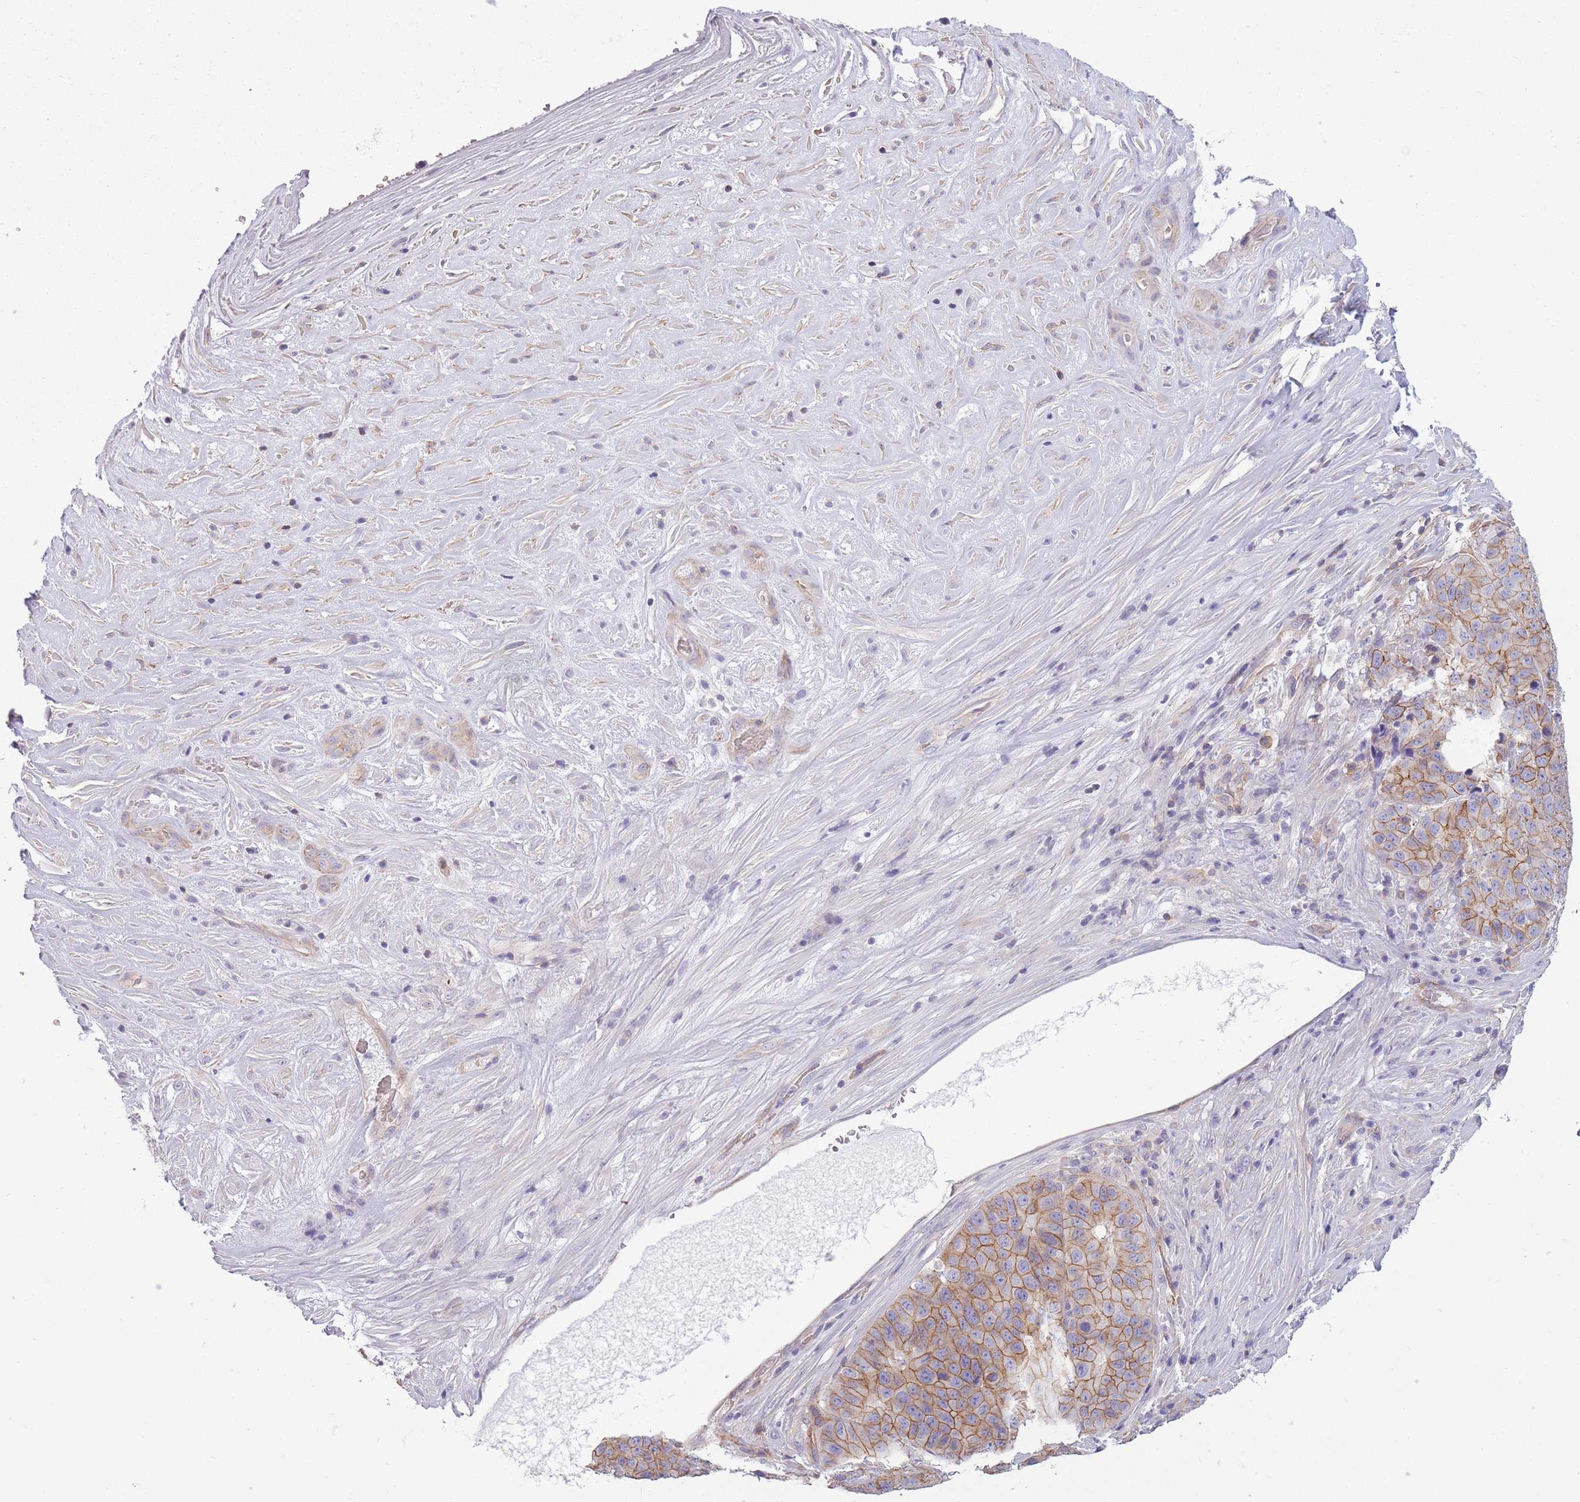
{"staining": {"intensity": "moderate", "quantity": ">75%", "location": "cytoplasmic/membranous"}, "tissue": "stomach cancer", "cell_type": "Tumor cells", "image_type": "cancer", "snomed": [{"axis": "morphology", "description": "Adenocarcinoma, NOS"}, {"axis": "topography", "description": "Stomach"}], "caption": "Stomach cancer (adenocarcinoma) was stained to show a protein in brown. There is medium levels of moderate cytoplasmic/membranous positivity in about >75% of tumor cells.", "gene": "ADD1", "patient": {"sex": "male", "age": 71}}